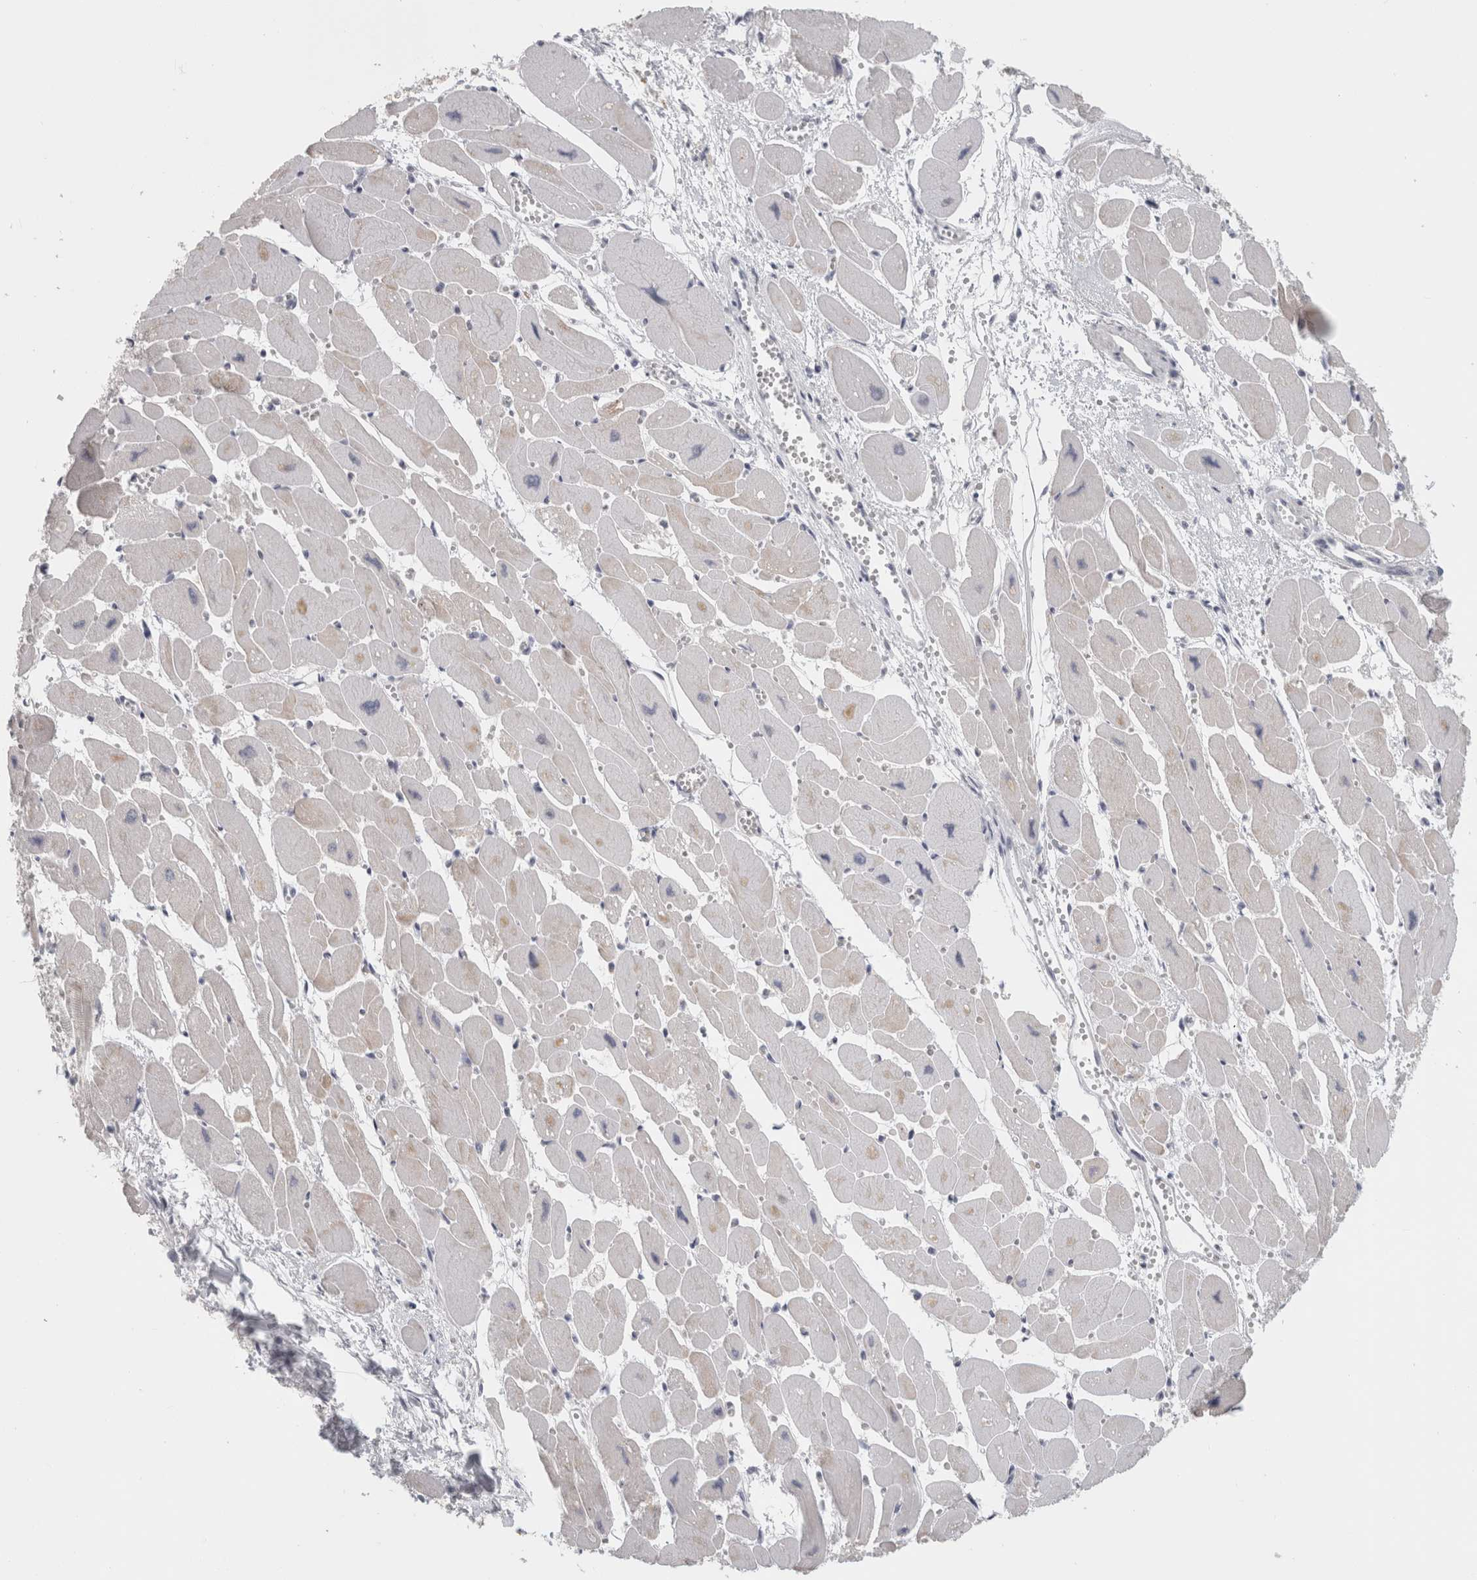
{"staining": {"intensity": "weak", "quantity": "25%-75%", "location": "cytoplasmic/membranous"}, "tissue": "heart muscle", "cell_type": "Cardiomyocytes", "image_type": "normal", "snomed": [{"axis": "morphology", "description": "Normal tissue, NOS"}, {"axis": "topography", "description": "Heart"}], "caption": "A photomicrograph of human heart muscle stained for a protein shows weak cytoplasmic/membranous brown staining in cardiomyocytes. The protein is stained brown, and the nuclei are stained in blue (DAB IHC with brightfield microscopy, high magnification).", "gene": "FBLIM1", "patient": {"sex": "female", "age": 54}}